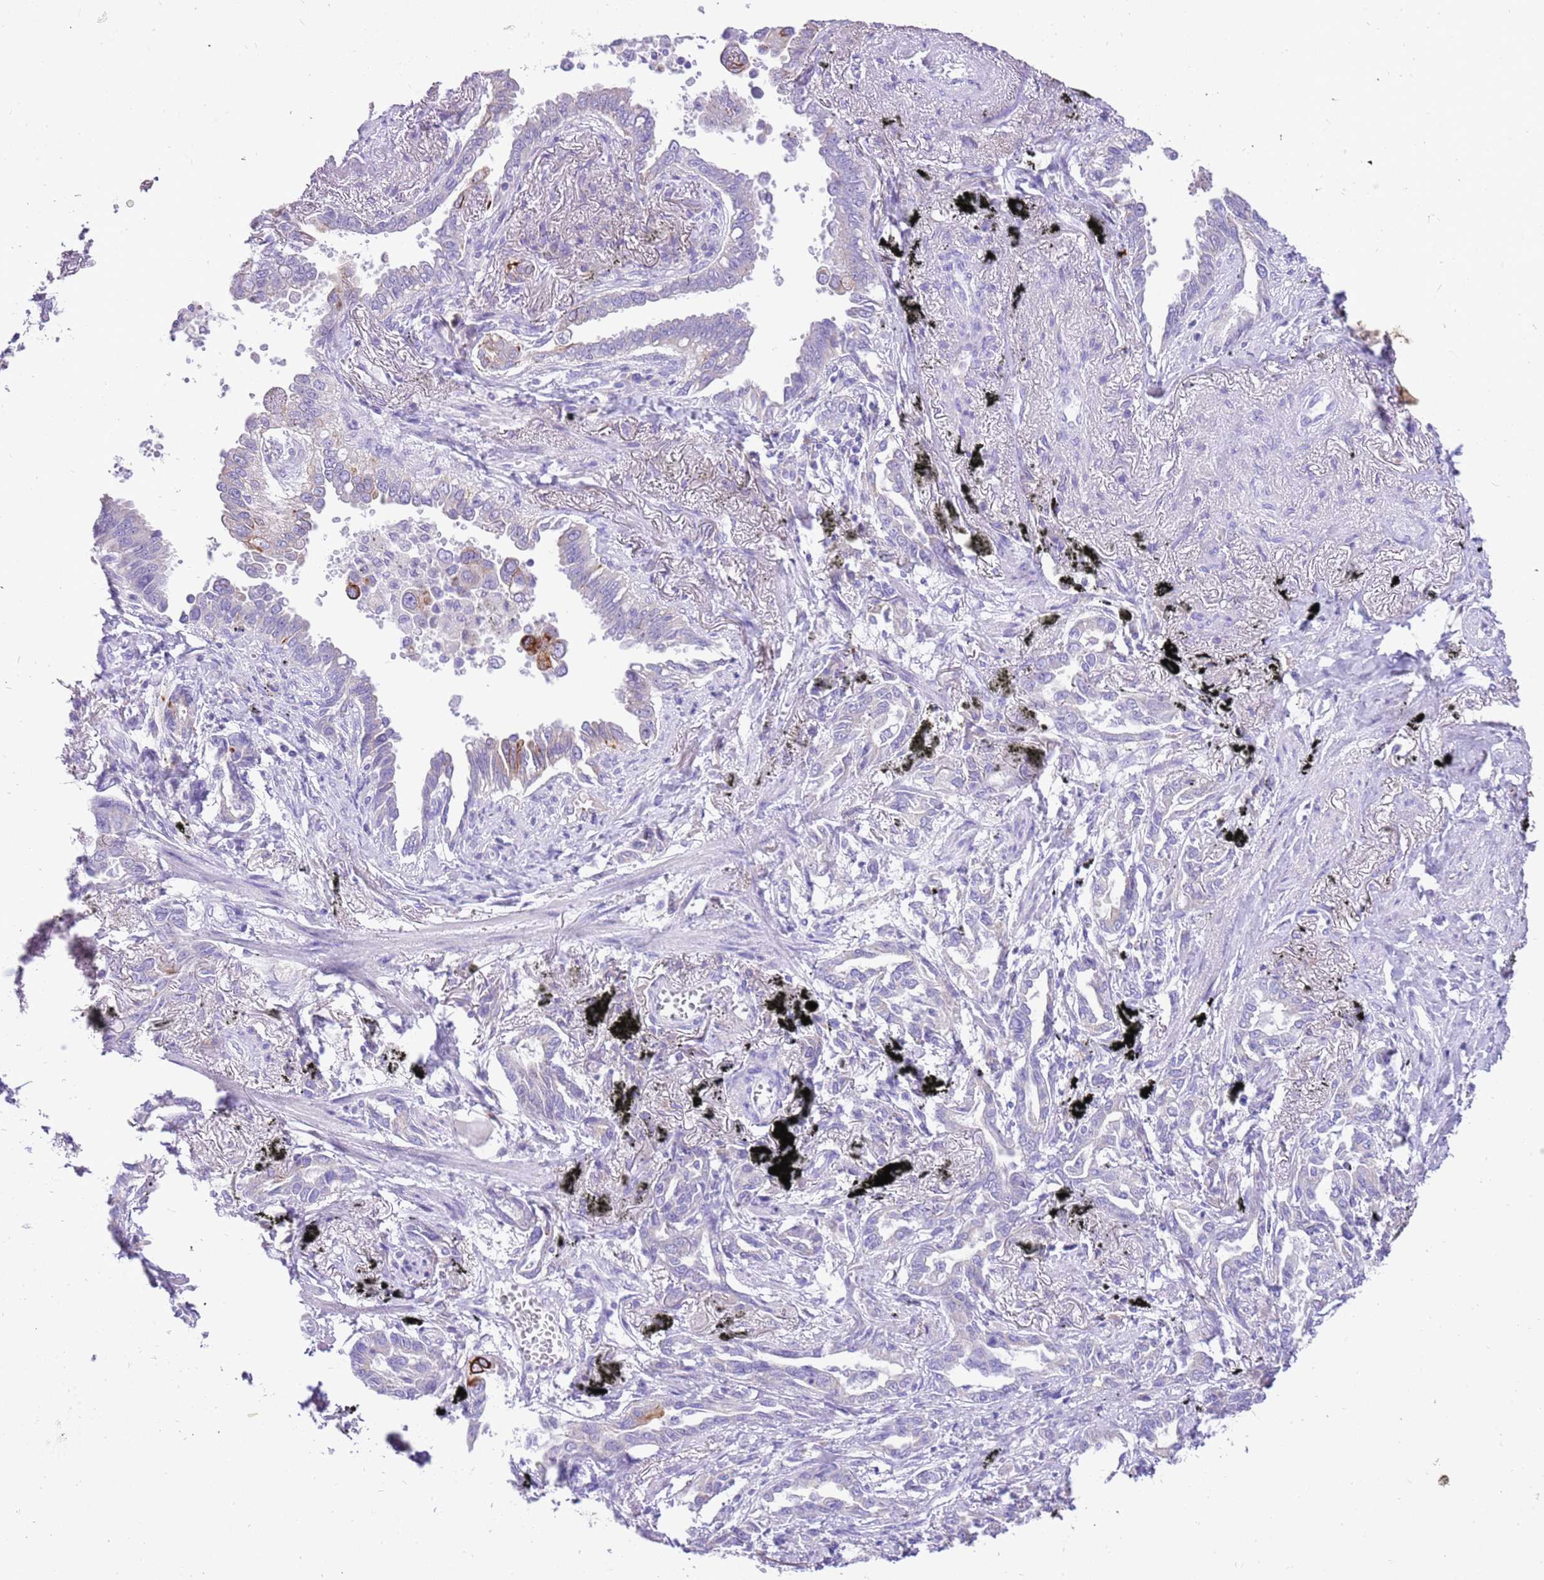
{"staining": {"intensity": "strong", "quantity": "<25%", "location": "cytoplasmic/membranous"}, "tissue": "lung cancer", "cell_type": "Tumor cells", "image_type": "cancer", "snomed": [{"axis": "morphology", "description": "Adenocarcinoma, NOS"}, {"axis": "topography", "description": "Lung"}], "caption": "An immunohistochemistry image of neoplastic tissue is shown. Protein staining in brown labels strong cytoplasmic/membranous positivity in adenocarcinoma (lung) within tumor cells.", "gene": "R3HDM4", "patient": {"sex": "male", "age": 67}}